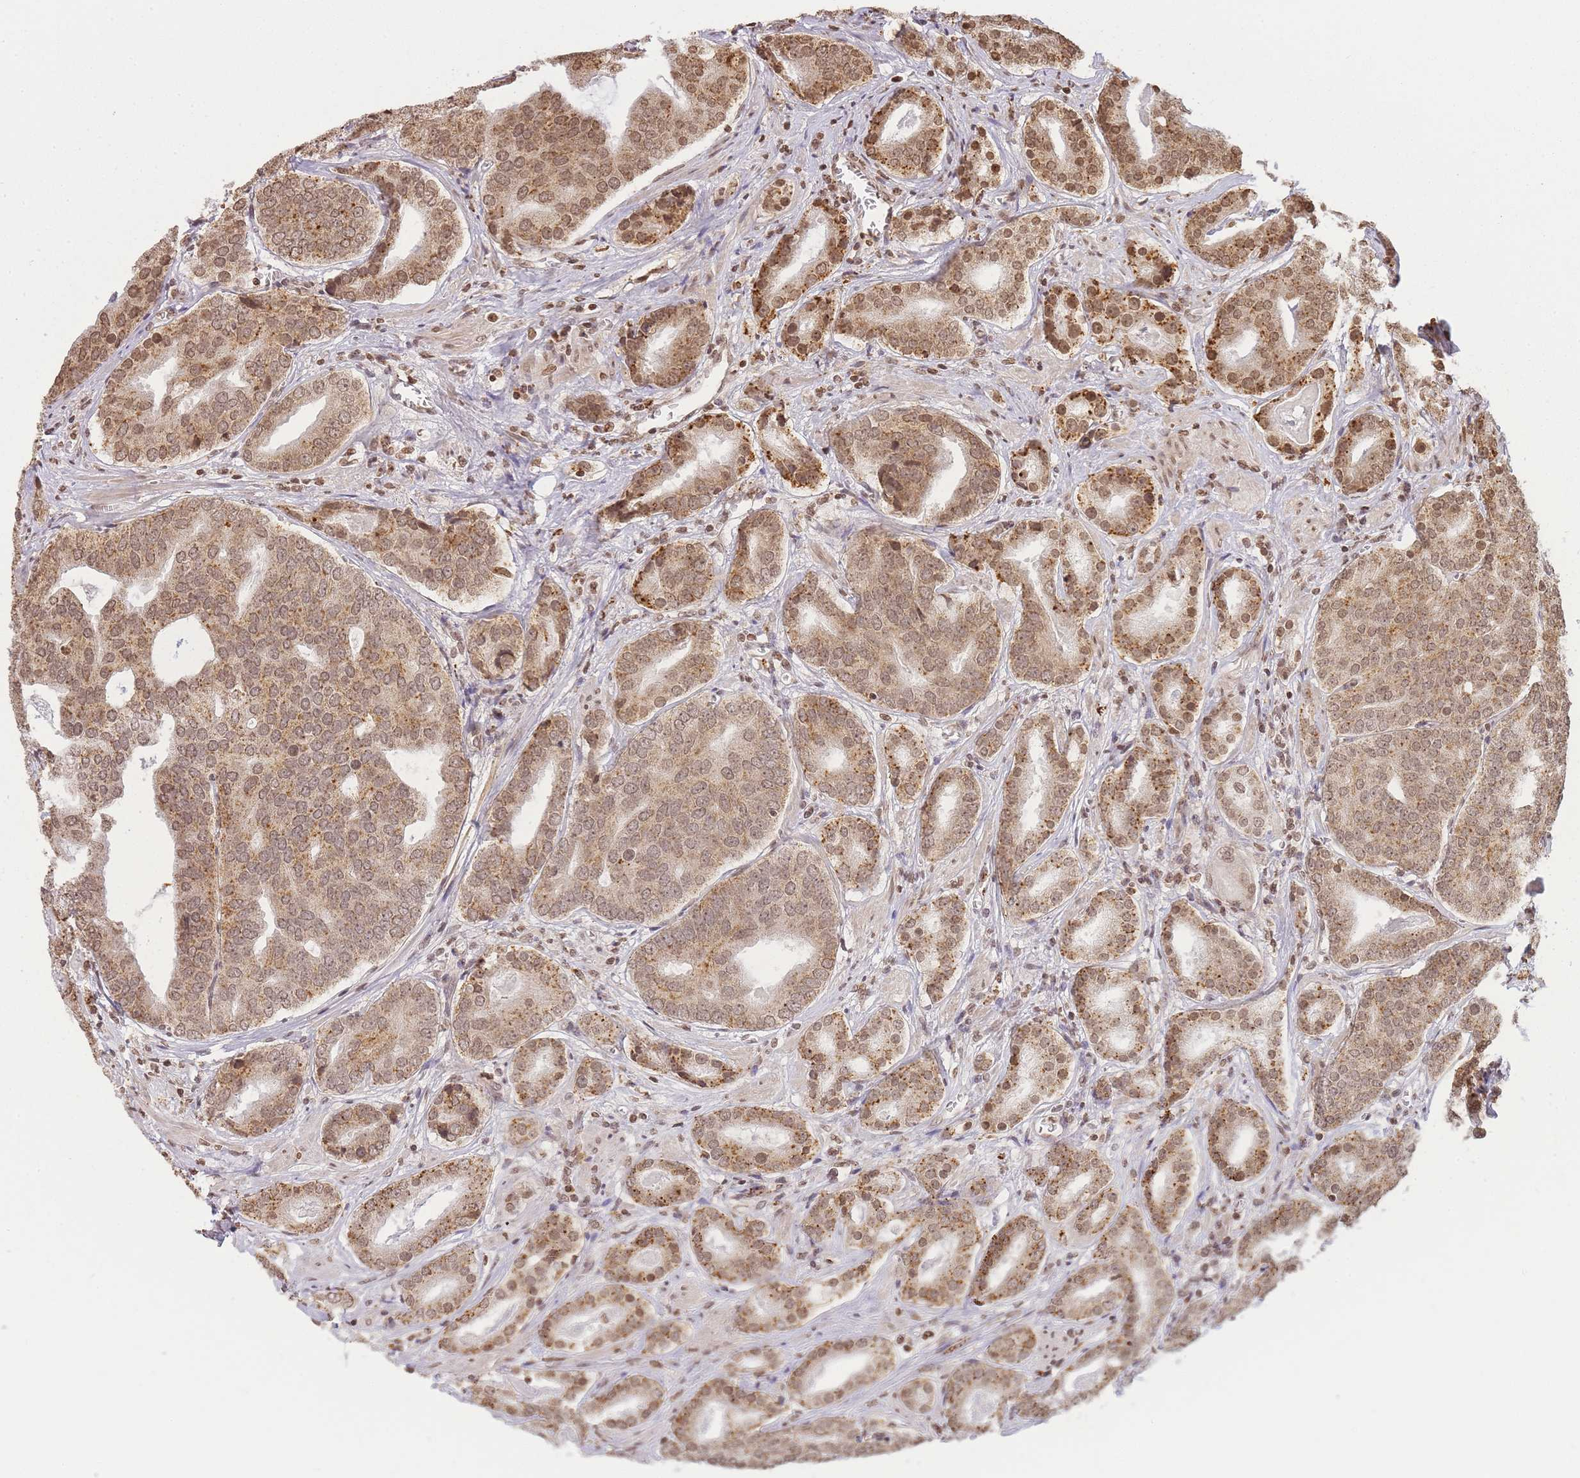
{"staining": {"intensity": "moderate", "quantity": ">75%", "location": "cytoplasmic/membranous,nuclear"}, "tissue": "prostate cancer", "cell_type": "Tumor cells", "image_type": "cancer", "snomed": [{"axis": "morphology", "description": "Adenocarcinoma, High grade"}, {"axis": "topography", "description": "Prostate"}], "caption": "IHC micrograph of human prostate cancer stained for a protein (brown), which demonstrates medium levels of moderate cytoplasmic/membranous and nuclear expression in approximately >75% of tumor cells.", "gene": "WWTR1", "patient": {"sex": "male", "age": 55}}